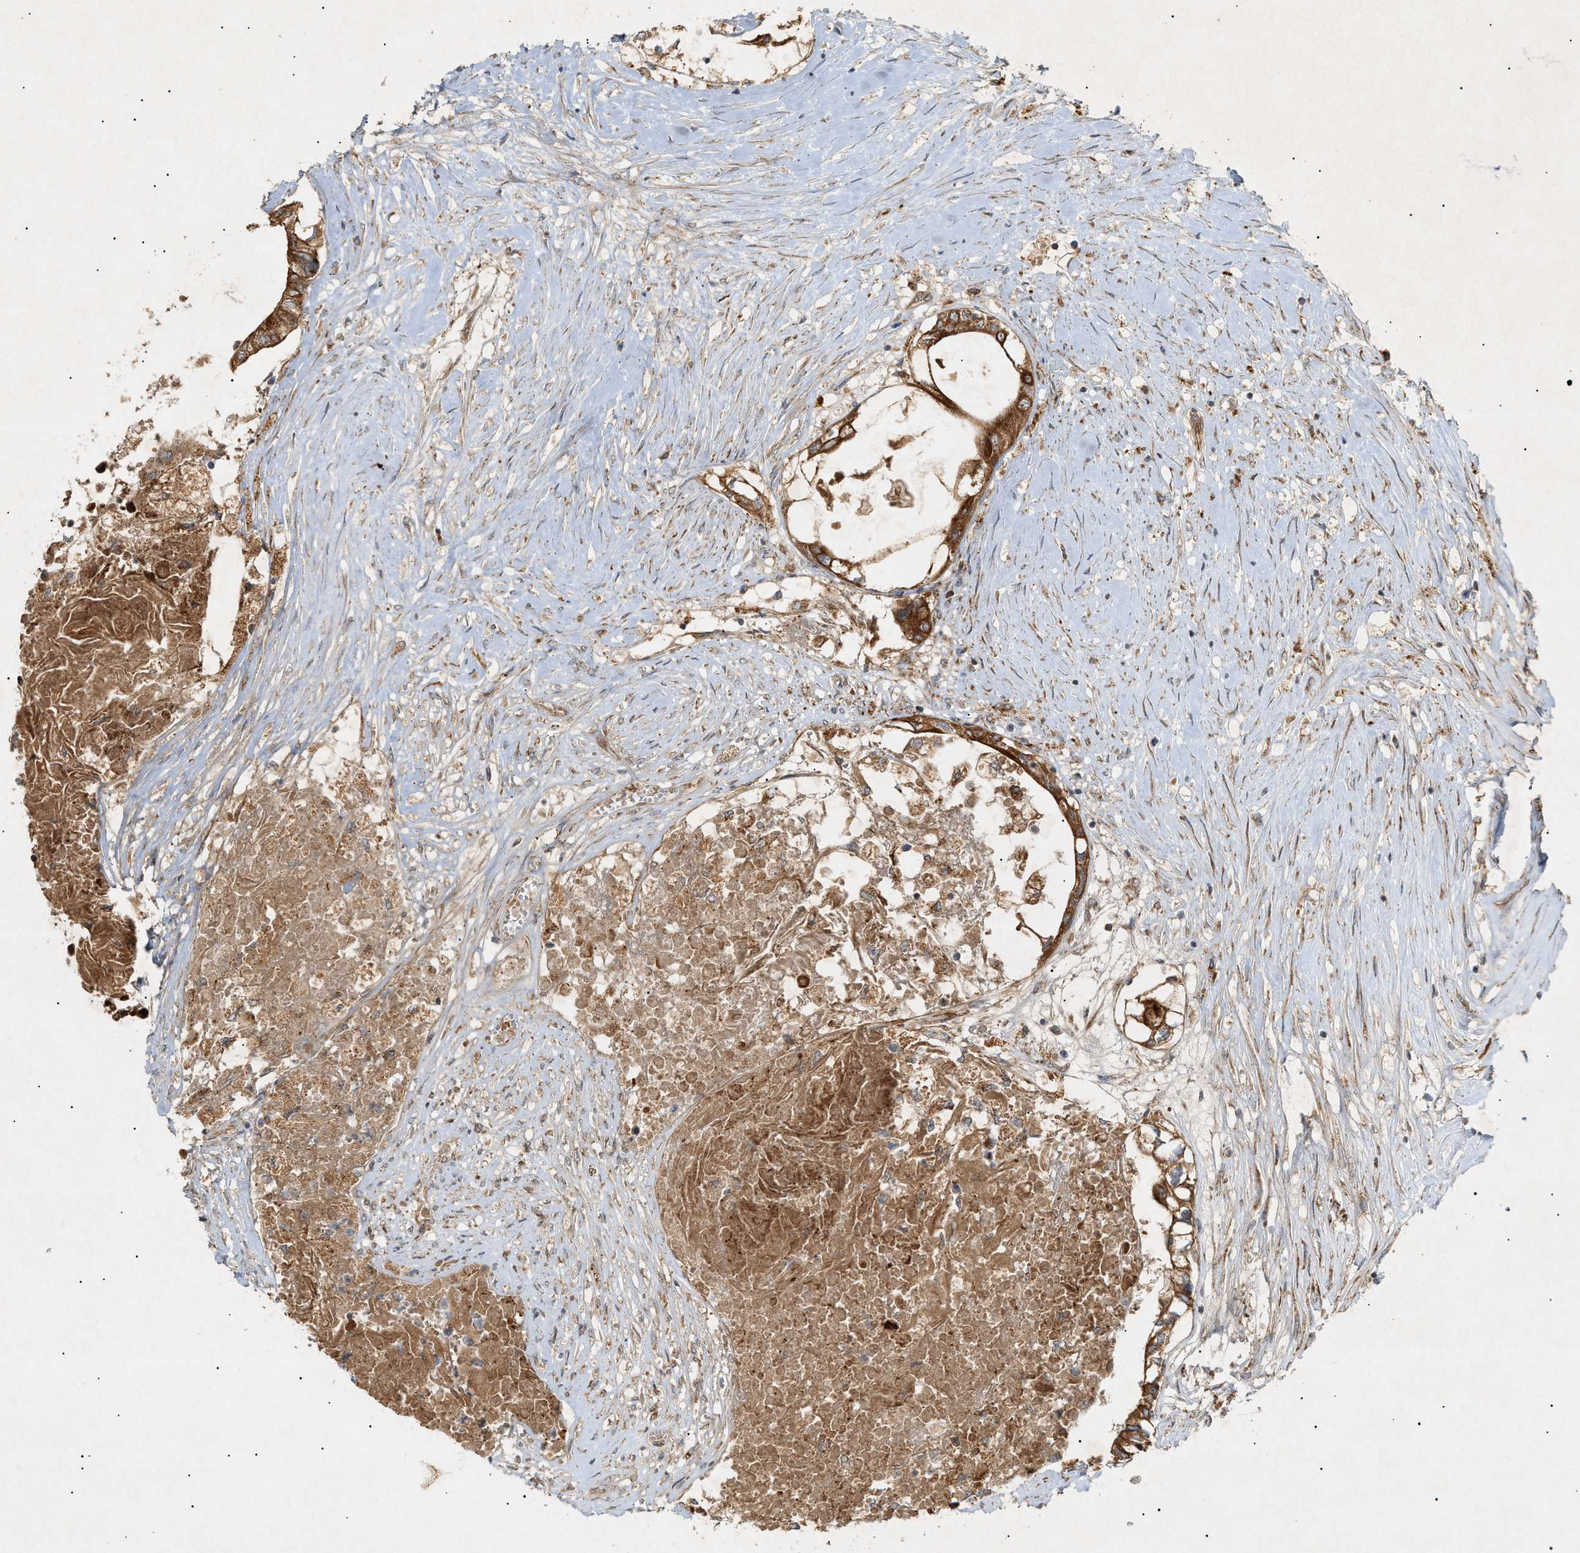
{"staining": {"intensity": "strong", "quantity": ">75%", "location": "cytoplasmic/membranous"}, "tissue": "colorectal cancer", "cell_type": "Tumor cells", "image_type": "cancer", "snomed": [{"axis": "morphology", "description": "Adenocarcinoma, NOS"}, {"axis": "topography", "description": "Rectum"}], "caption": "IHC of human colorectal cancer demonstrates high levels of strong cytoplasmic/membranous positivity in approximately >75% of tumor cells.", "gene": "MTCH1", "patient": {"sex": "male", "age": 63}}